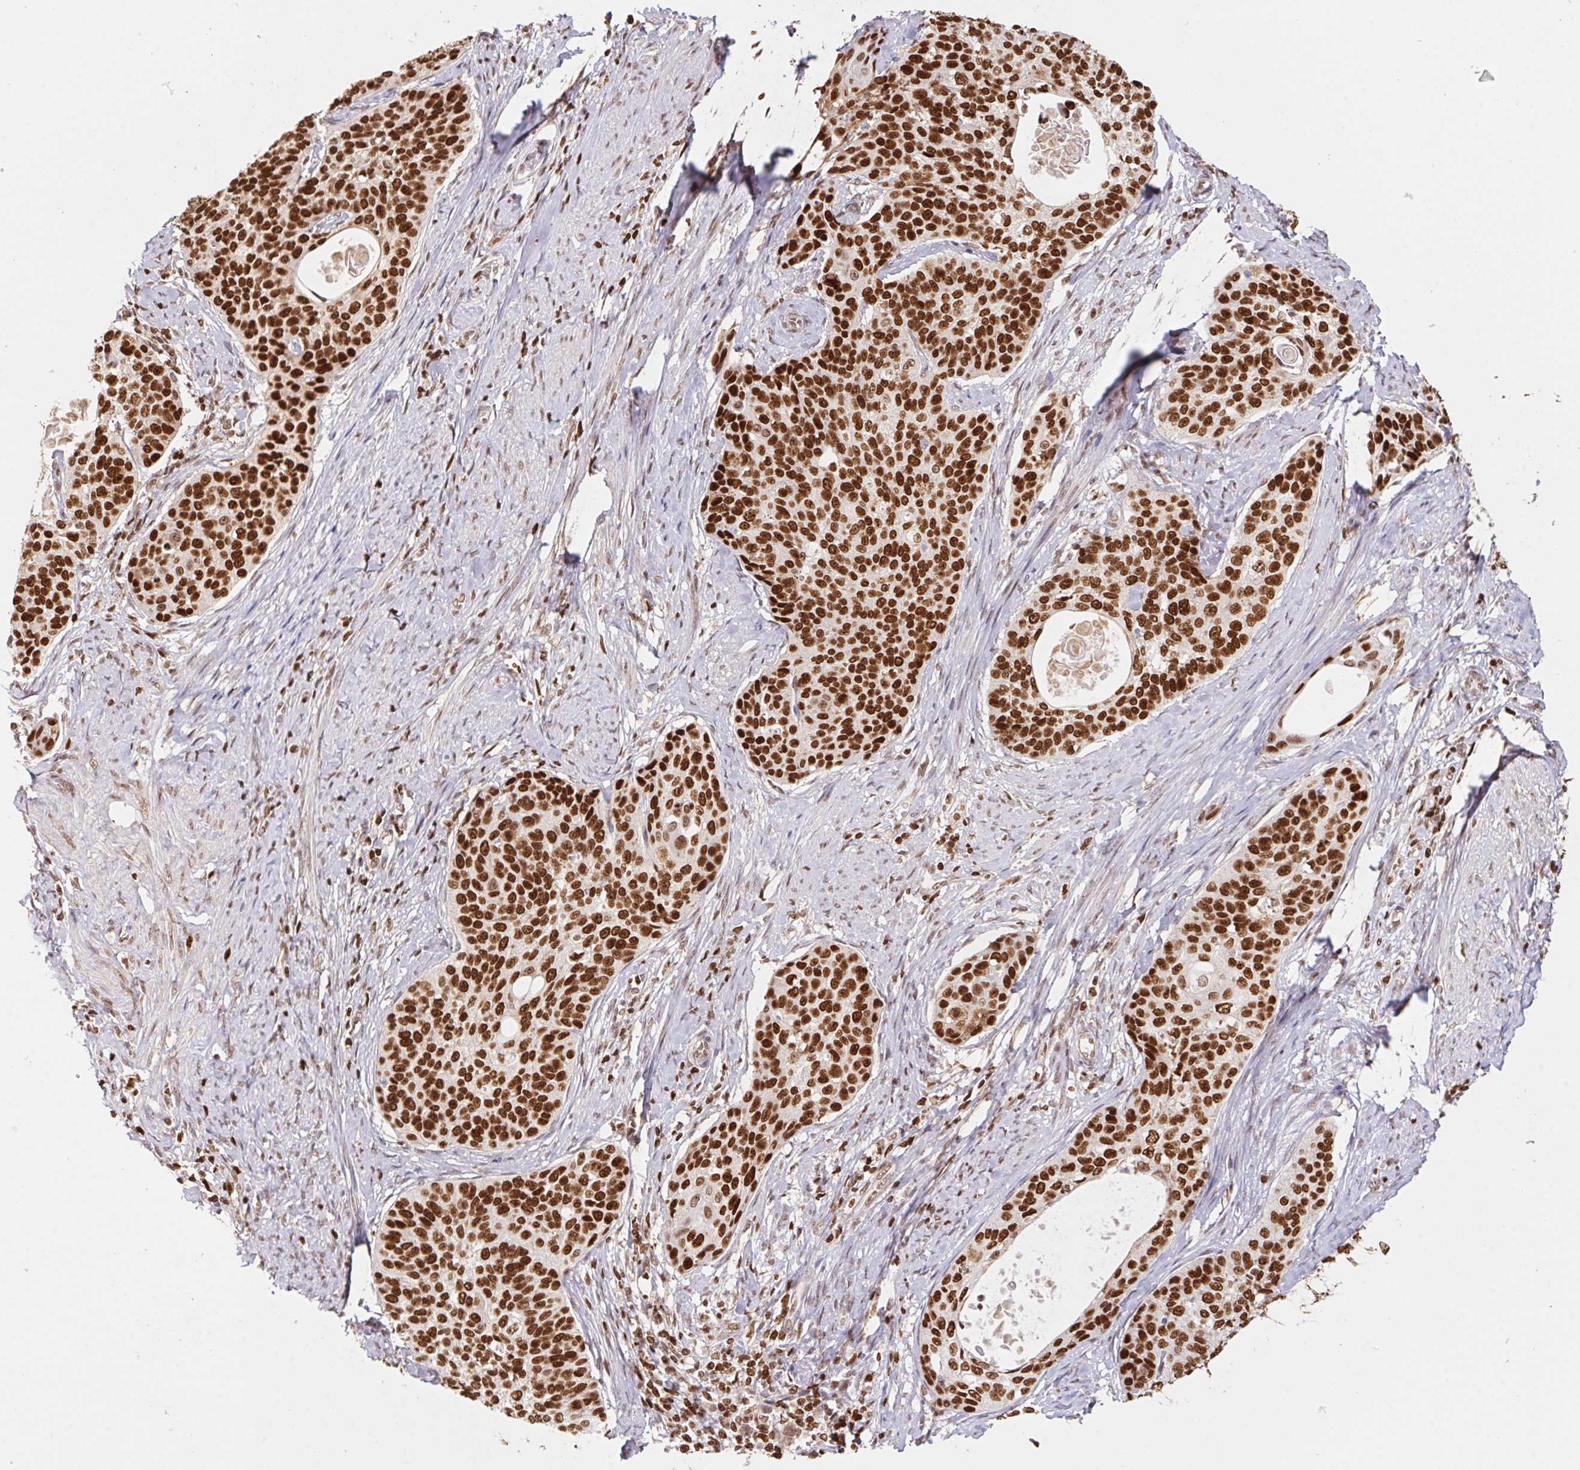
{"staining": {"intensity": "strong", "quantity": ">75%", "location": "nuclear"}, "tissue": "cervical cancer", "cell_type": "Tumor cells", "image_type": "cancer", "snomed": [{"axis": "morphology", "description": "Squamous cell carcinoma, NOS"}, {"axis": "topography", "description": "Cervix"}], "caption": "Human cervical cancer (squamous cell carcinoma) stained with a brown dye demonstrates strong nuclear positive expression in approximately >75% of tumor cells.", "gene": "POLD3", "patient": {"sex": "female", "age": 69}}